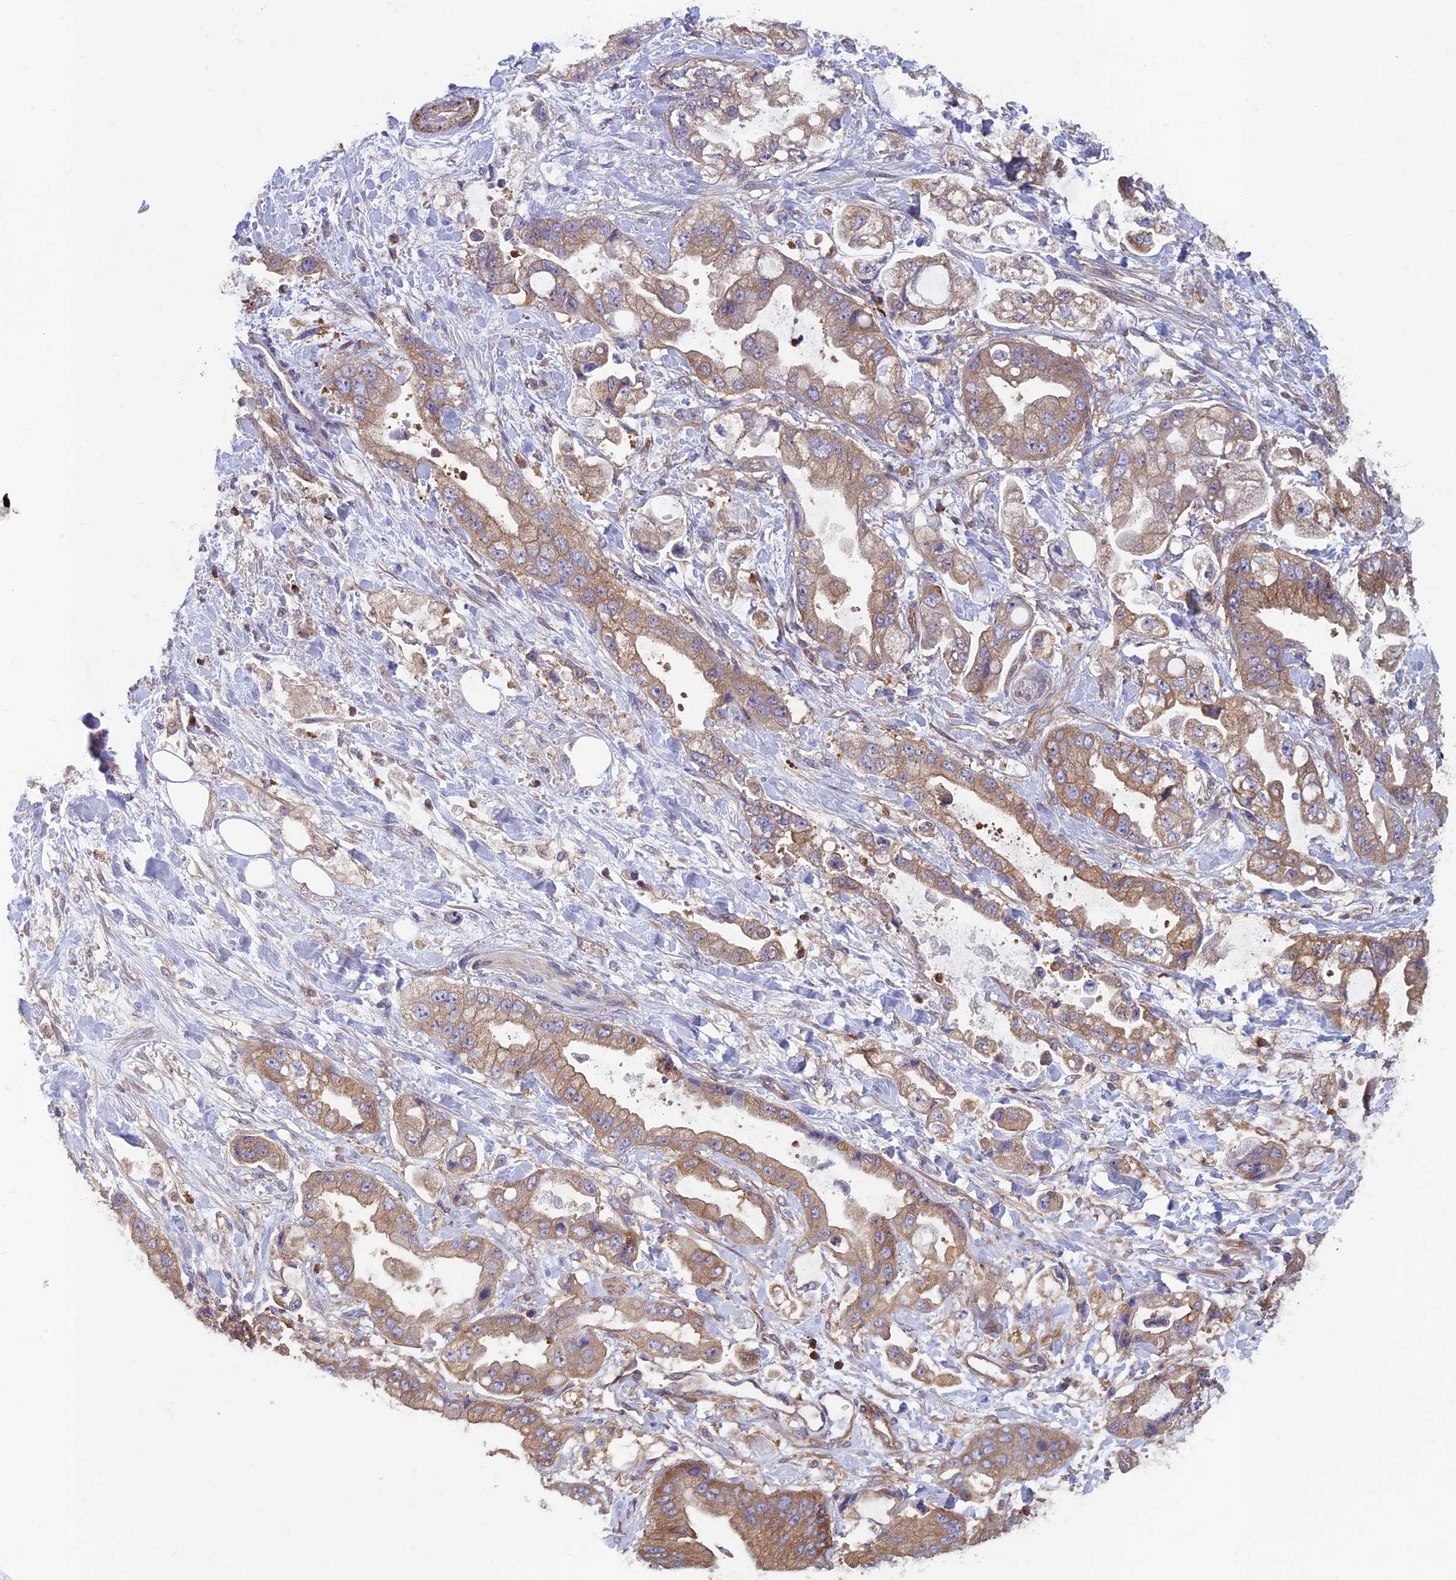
{"staining": {"intensity": "moderate", "quantity": ">75%", "location": "cytoplasmic/membranous"}, "tissue": "stomach cancer", "cell_type": "Tumor cells", "image_type": "cancer", "snomed": [{"axis": "morphology", "description": "Adenocarcinoma, NOS"}, {"axis": "topography", "description": "Stomach"}], "caption": "Adenocarcinoma (stomach) stained with DAB (3,3'-diaminobenzidine) IHC demonstrates medium levels of moderate cytoplasmic/membranous expression in about >75% of tumor cells.", "gene": "DNM1L", "patient": {"sex": "male", "age": 62}}